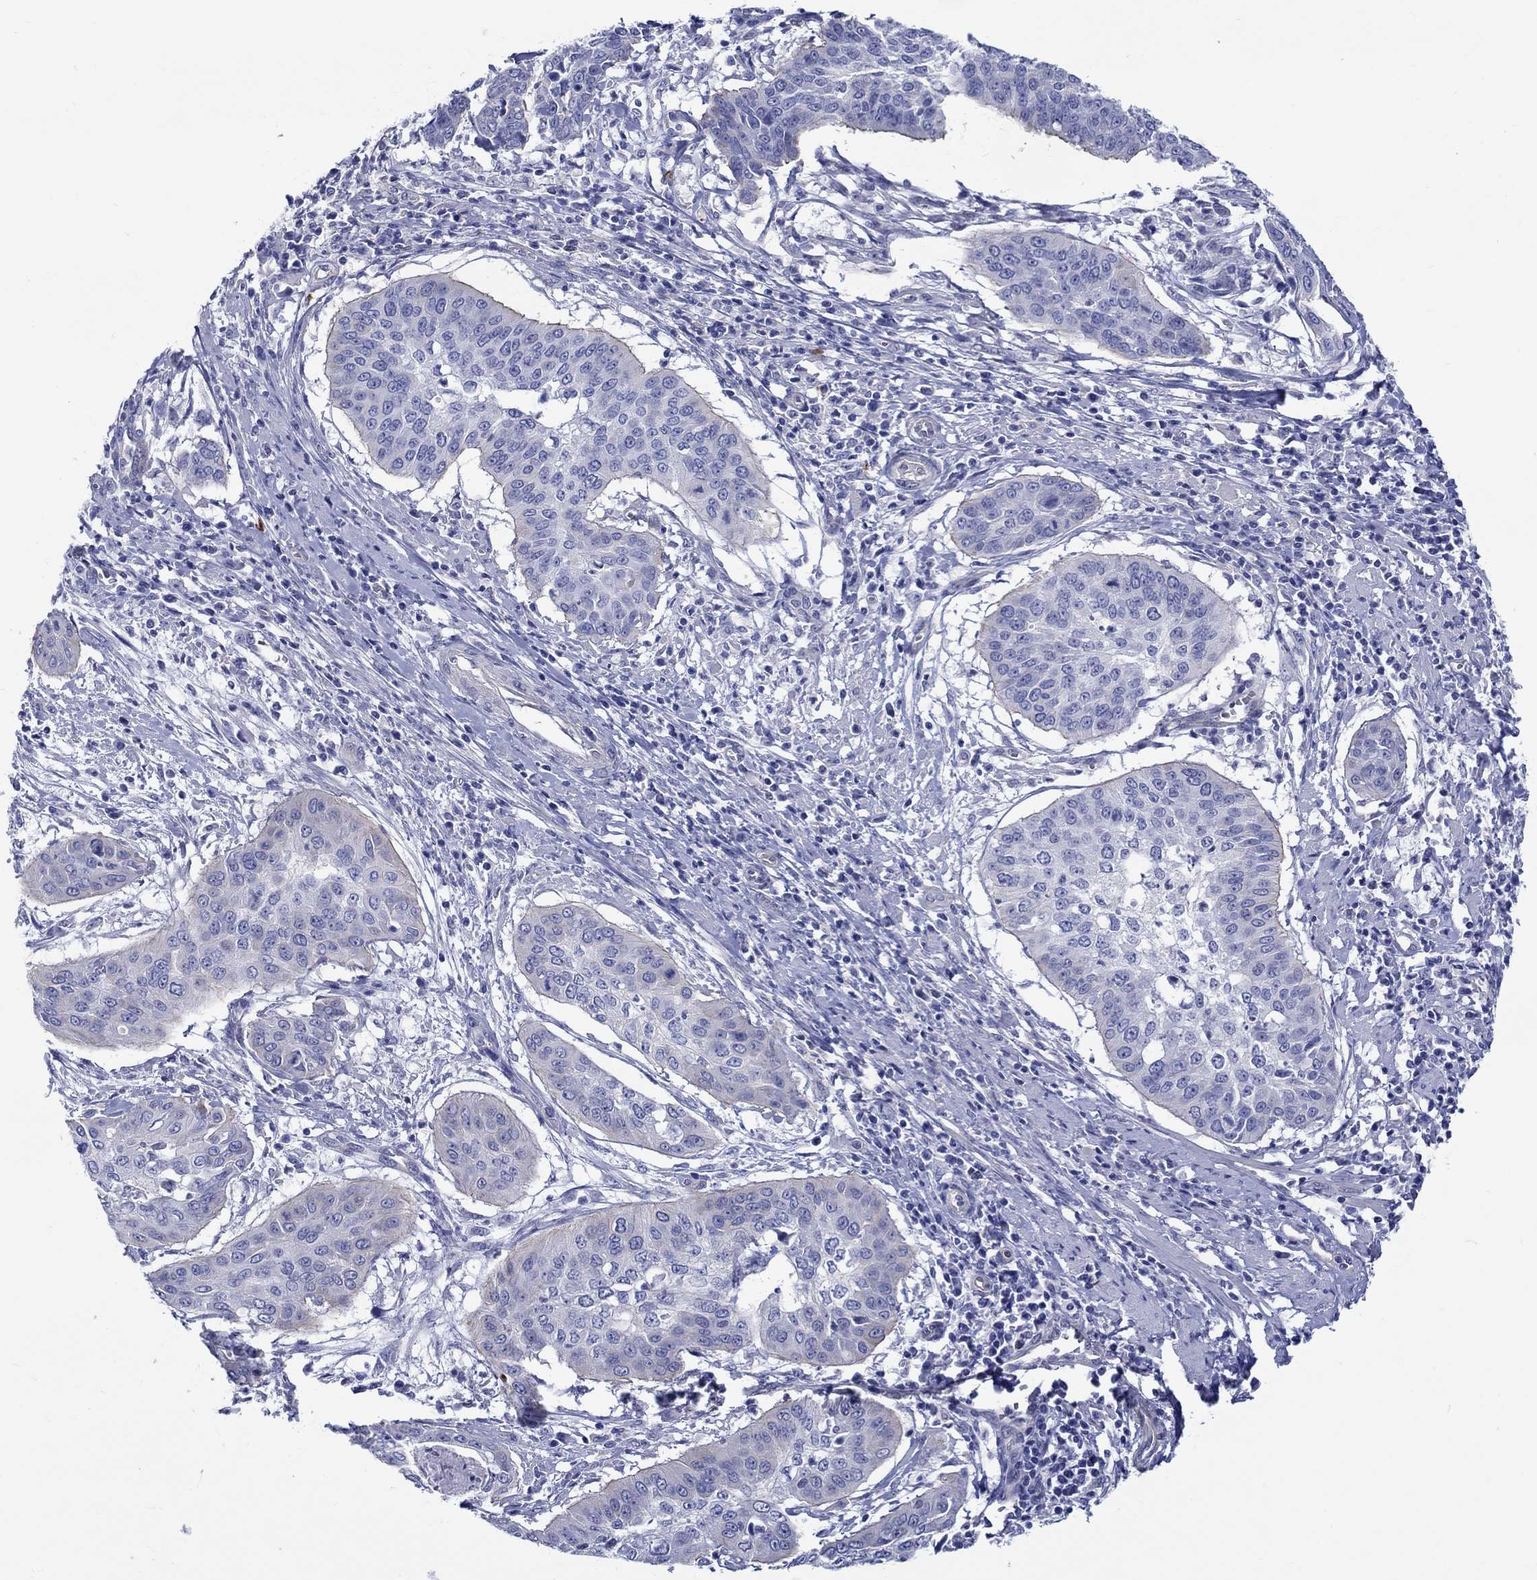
{"staining": {"intensity": "negative", "quantity": "none", "location": "none"}, "tissue": "cervical cancer", "cell_type": "Tumor cells", "image_type": "cancer", "snomed": [{"axis": "morphology", "description": "Squamous cell carcinoma, NOS"}, {"axis": "topography", "description": "Cervix"}], "caption": "An IHC micrograph of cervical cancer (squamous cell carcinoma) is shown. There is no staining in tumor cells of cervical cancer (squamous cell carcinoma).", "gene": "SH2D7", "patient": {"sex": "female", "age": 39}}